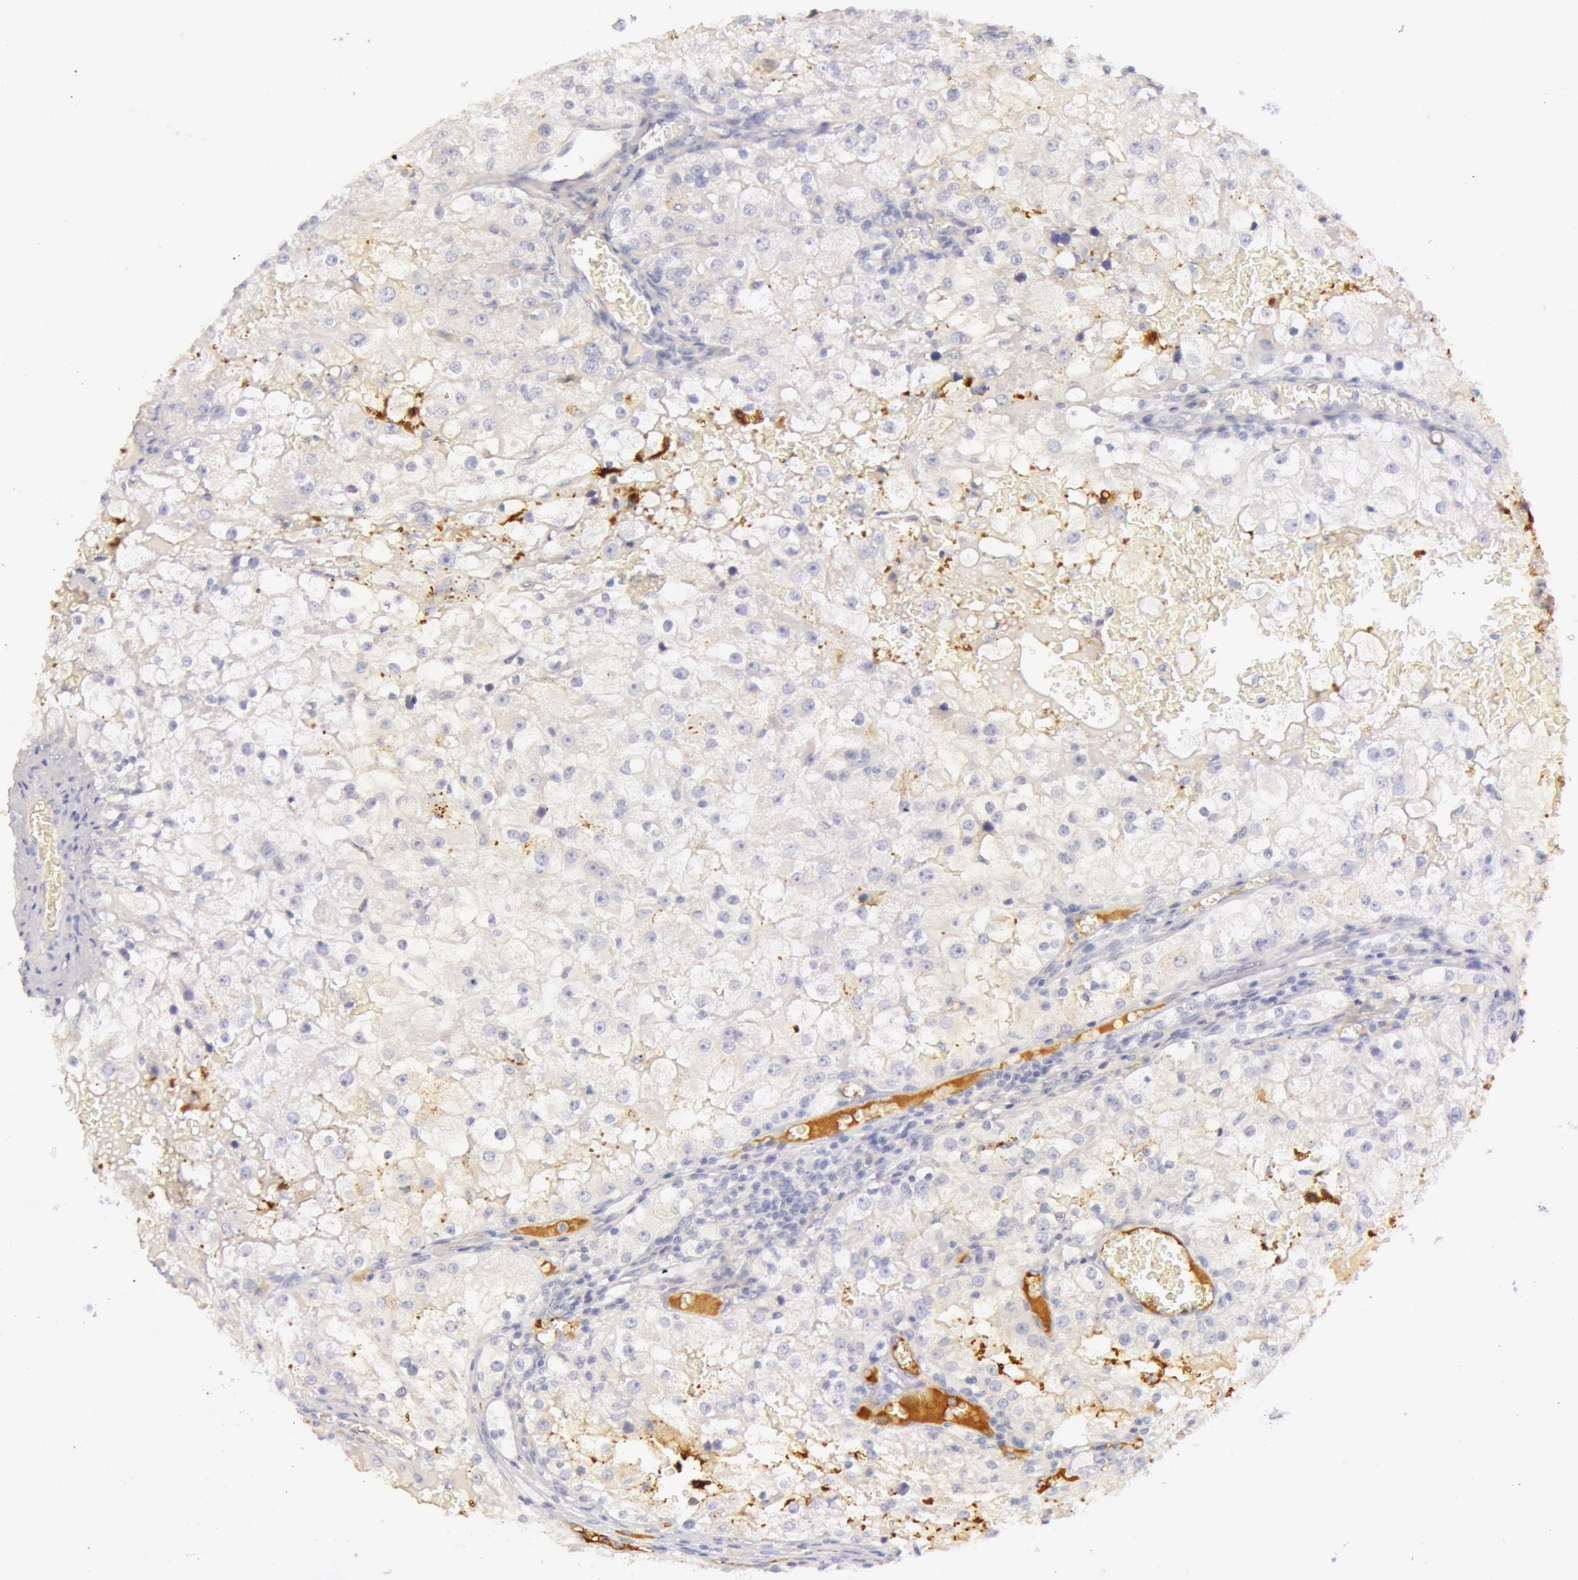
{"staining": {"intensity": "negative", "quantity": "none", "location": "none"}, "tissue": "renal cancer", "cell_type": "Tumor cells", "image_type": "cancer", "snomed": [{"axis": "morphology", "description": "Adenocarcinoma, NOS"}, {"axis": "topography", "description": "Kidney"}], "caption": "Tumor cells show no significant expression in adenocarcinoma (renal).", "gene": "C4BPA", "patient": {"sex": "female", "age": 74}}